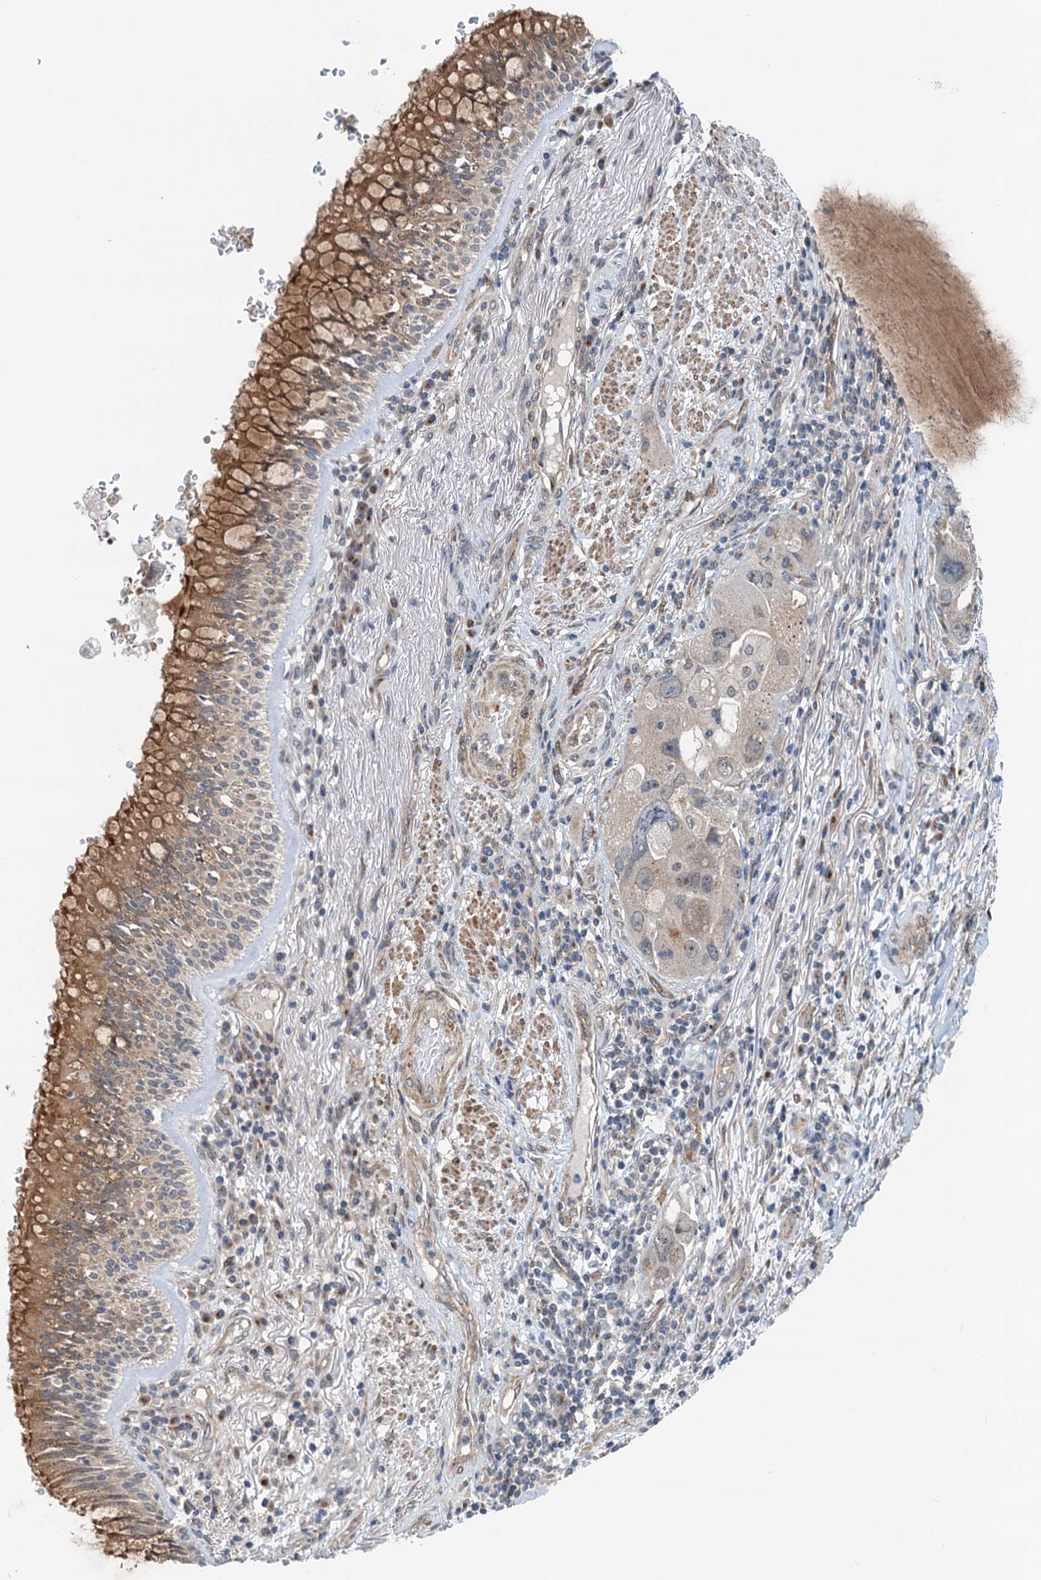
{"staining": {"intensity": "weak", "quantity": "<25%", "location": "cytoplasmic/membranous"}, "tissue": "lung cancer", "cell_type": "Tumor cells", "image_type": "cancer", "snomed": [{"axis": "morphology", "description": "Adenocarcinoma, NOS"}, {"axis": "topography", "description": "Lung"}], "caption": "The image shows no significant expression in tumor cells of adenocarcinoma (lung). Nuclei are stained in blue.", "gene": "DYNC2I2", "patient": {"sex": "female", "age": 54}}